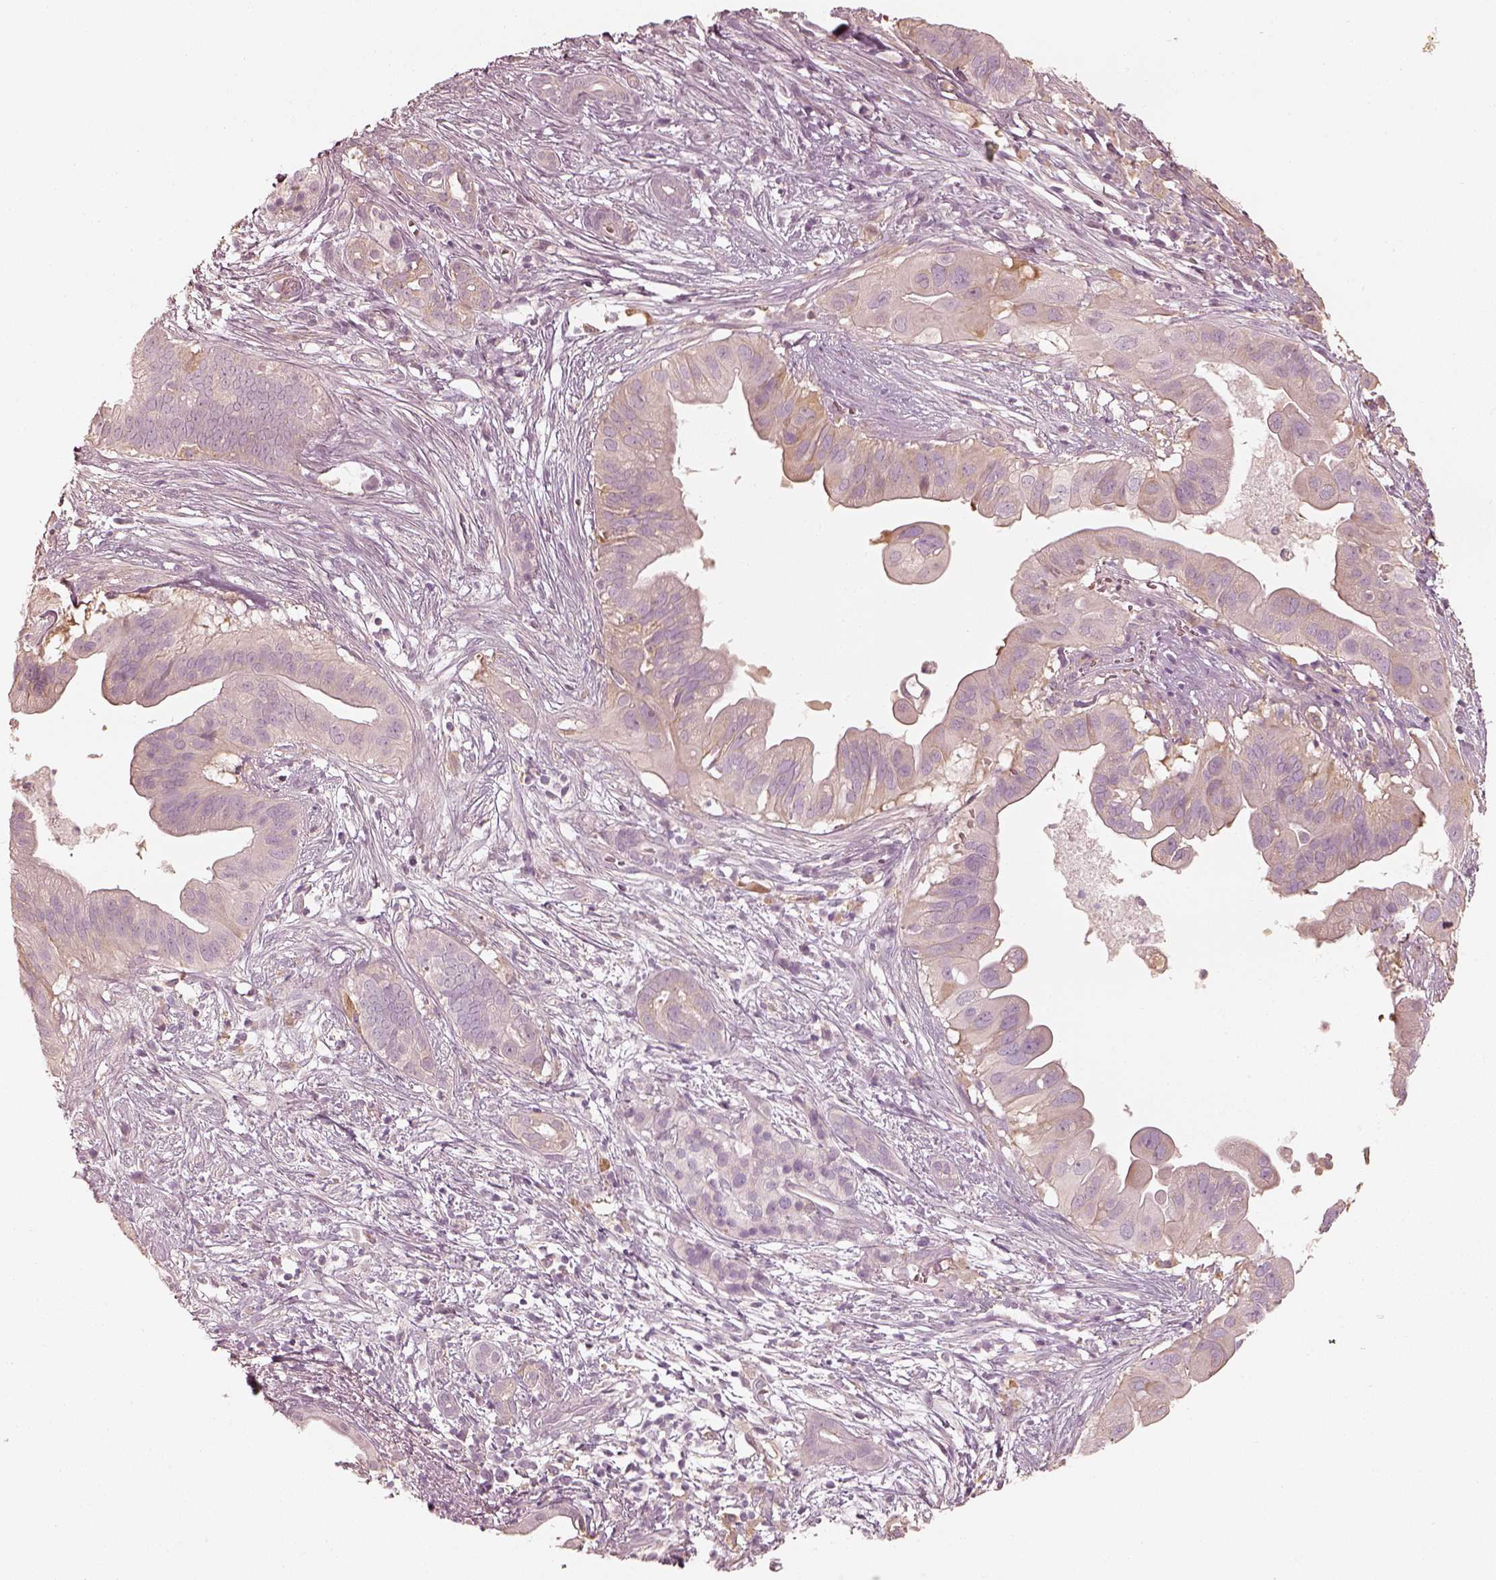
{"staining": {"intensity": "negative", "quantity": "none", "location": "none"}, "tissue": "pancreatic cancer", "cell_type": "Tumor cells", "image_type": "cancer", "snomed": [{"axis": "morphology", "description": "Adenocarcinoma, NOS"}, {"axis": "topography", "description": "Pancreas"}], "caption": "This is a micrograph of immunohistochemistry (IHC) staining of pancreatic cancer, which shows no expression in tumor cells.", "gene": "FMNL2", "patient": {"sex": "male", "age": 61}}